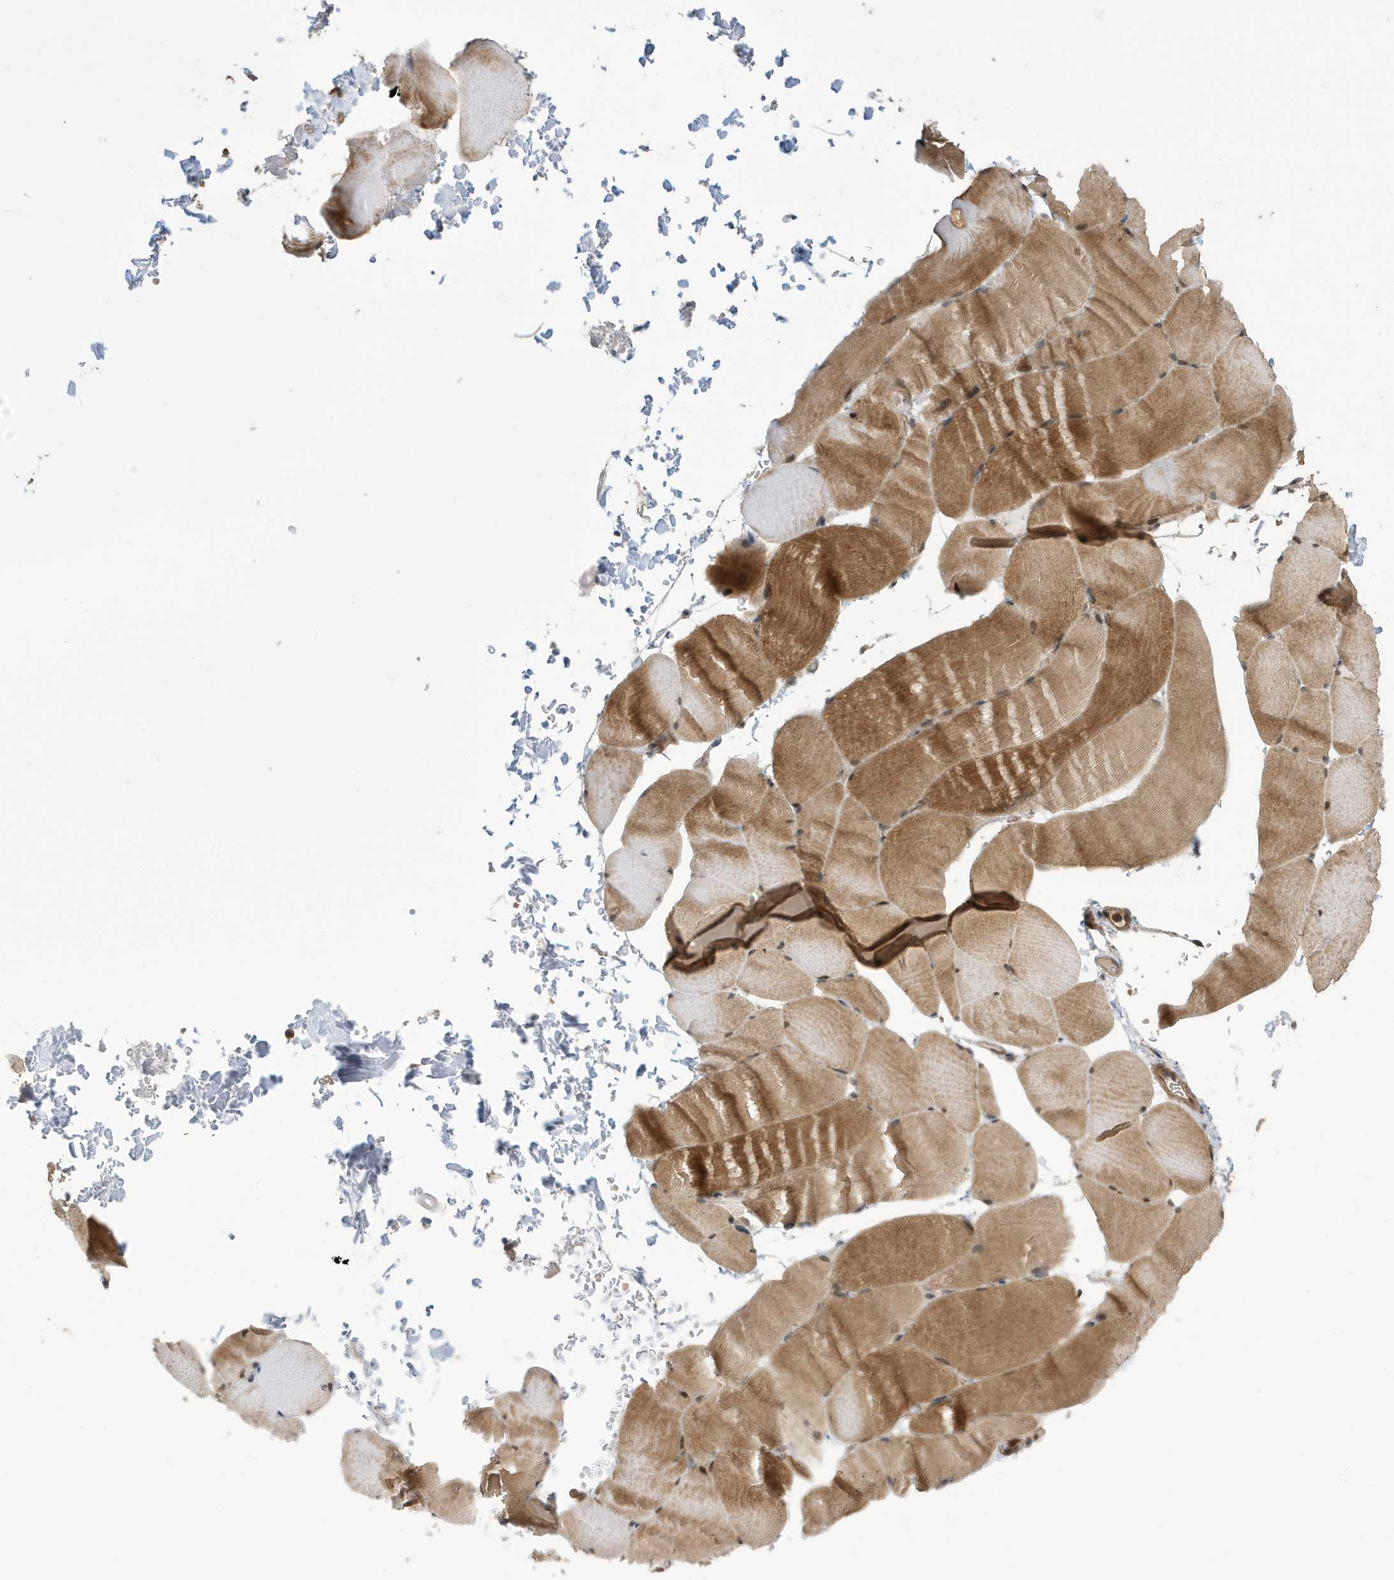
{"staining": {"intensity": "moderate", "quantity": ">75%", "location": "cytoplasmic/membranous,nuclear"}, "tissue": "skeletal muscle", "cell_type": "Myocytes", "image_type": "normal", "snomed": [{"axis": "morphology", "description": "Normal tissue, NOS"}, {"axis": "topography", "description": "Skeletal muscle"}, {"axis": "topography", "description": "Parathyroid gland"}], "caption": "Protein staining of benign skeletal muscle demonstrates moderate cytoplasmic/membranous,nuclear staining in about >75% of myocytes. Immunohistochemistry (ihc) stains the protein in brown and the nuclei are stained blue.", "gene": "UBQLN1", "patient": {"sex": "female", "age": 37}}